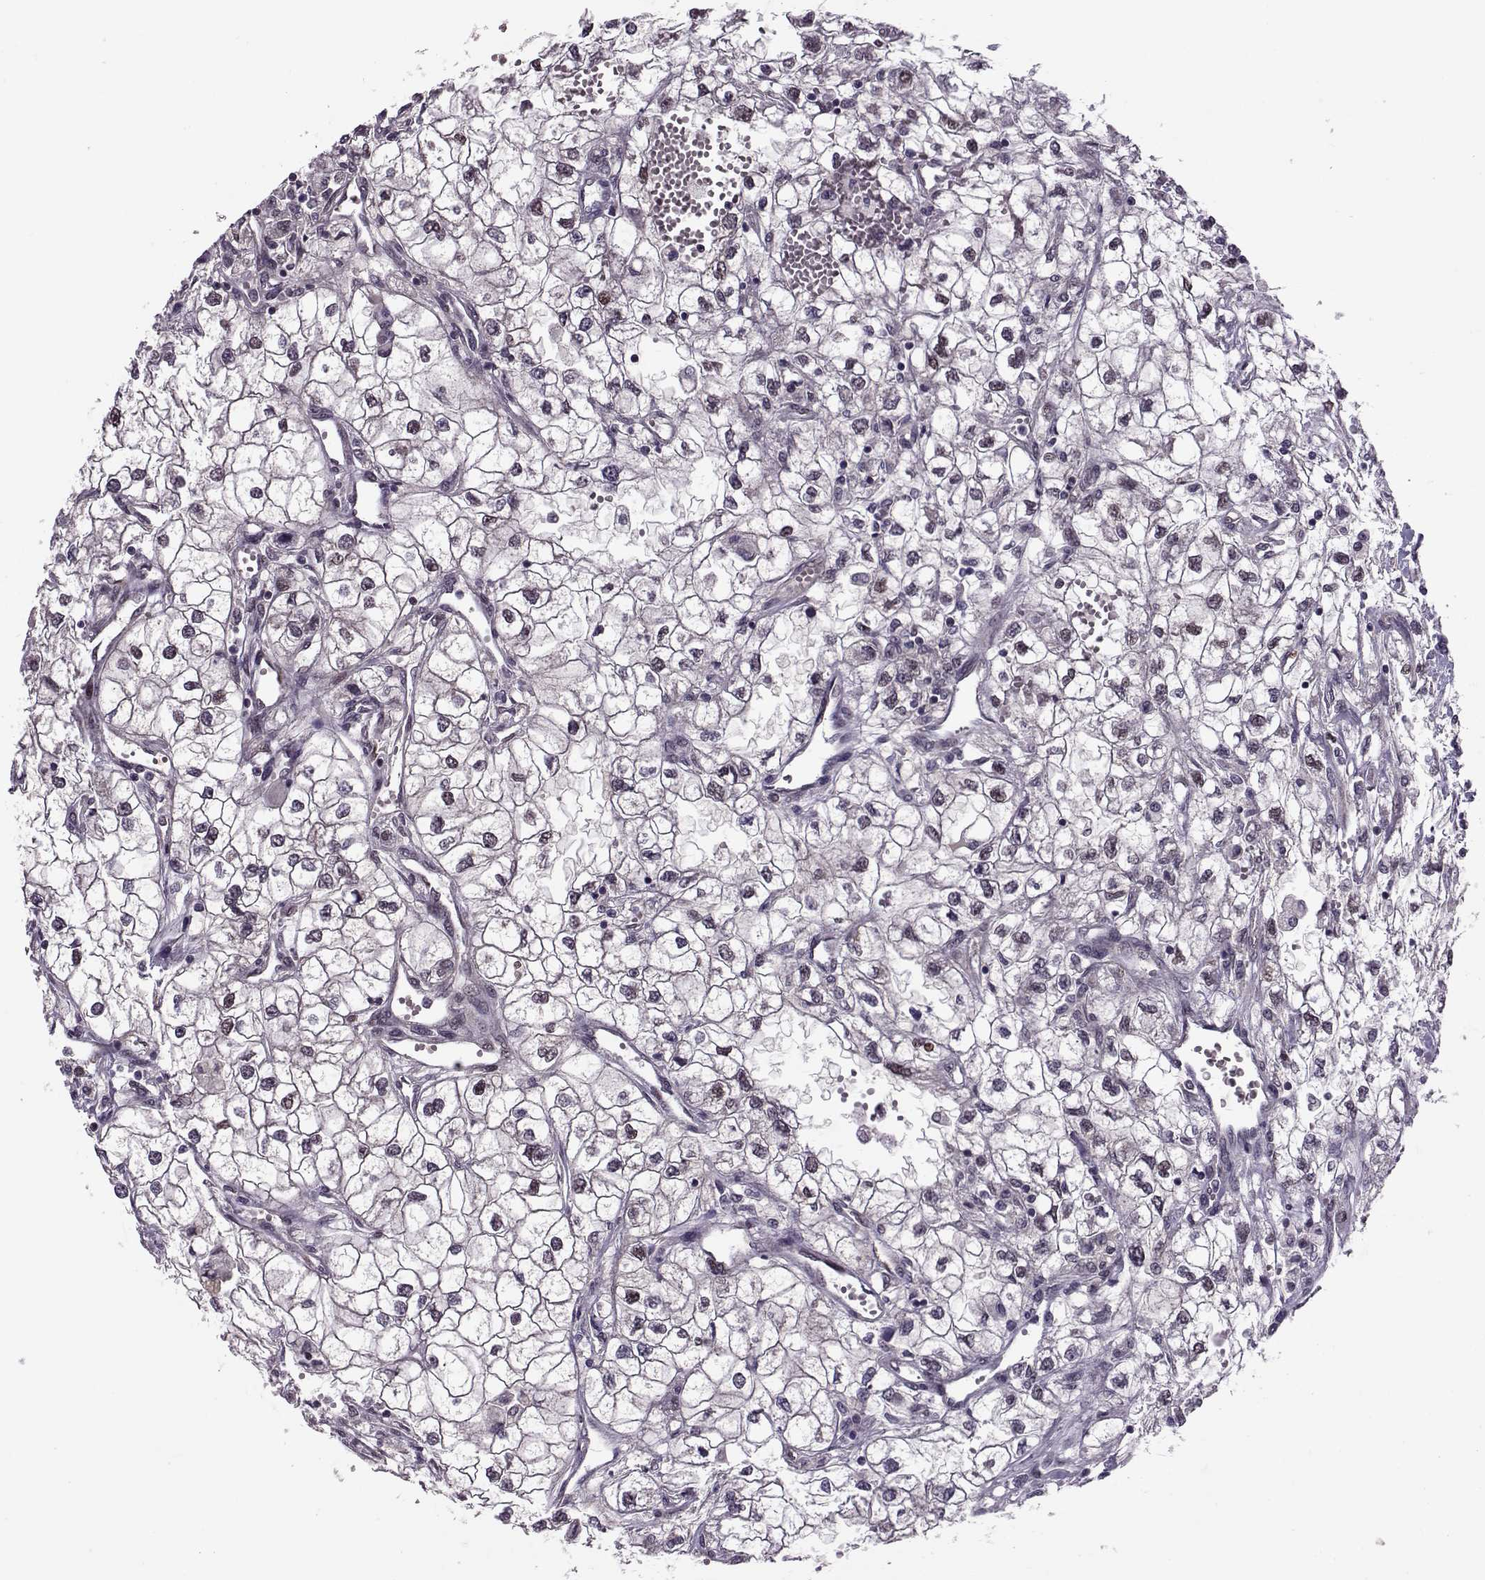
{"staining": {"intensity": "weak", "quantity": "<25%", "location": "nuclear"}, "tissue": "renal cancer", "cell_type": "Tumor cells", "image_type": "cancer", "snomed": [{"axis": "morphology", "description": "Adenocarcinoma, NOS"}, {"axis": "topography", "description": "Kidney"}], "caption": "The immunohistochemistry micrograph has no significant staining in tumor cells of renal cancer (adenocarcinoma) tissue.", "gene": "CDK4", "patient": {"sex": "male", "age": 59}}